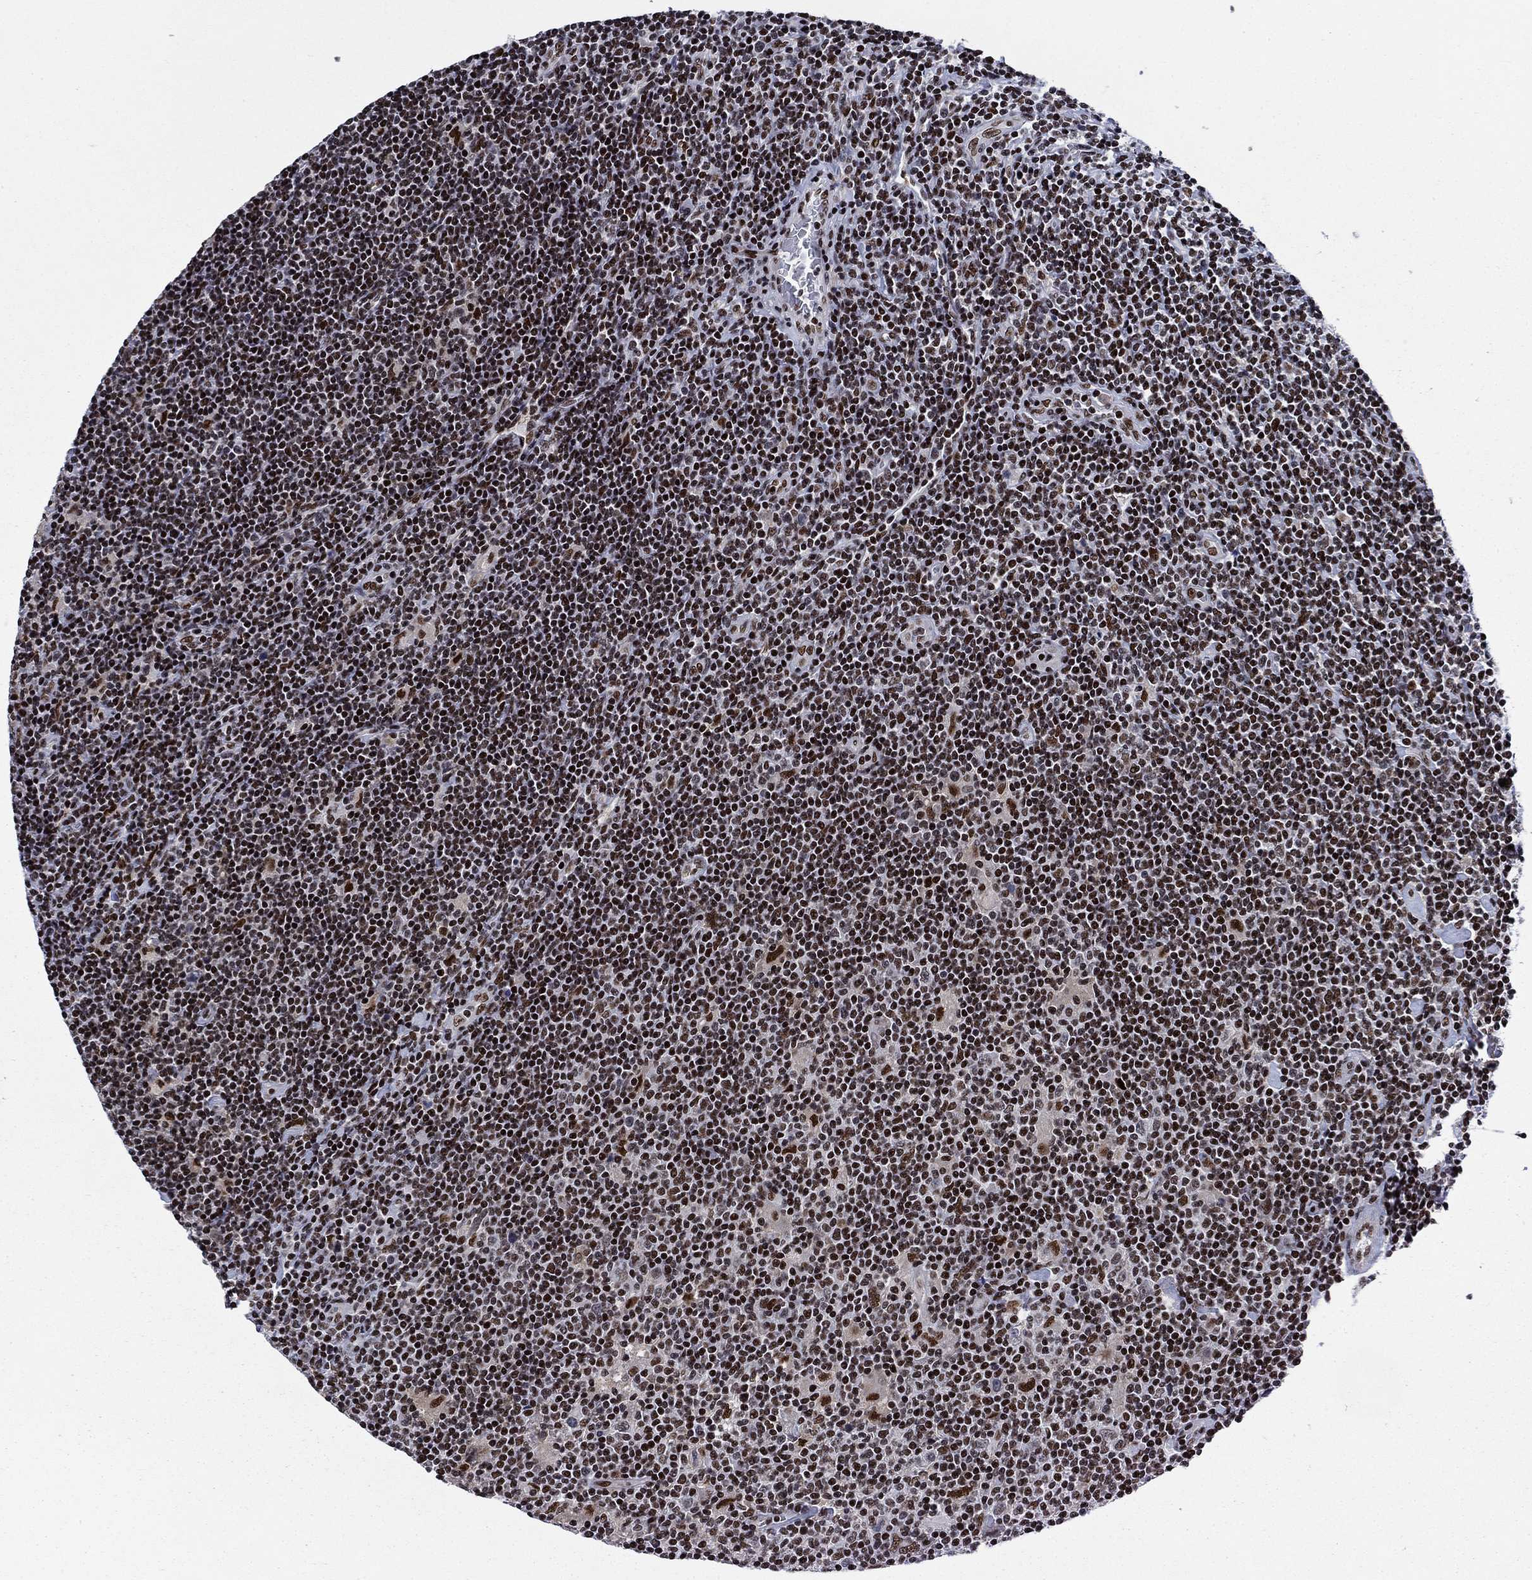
{"staining": {"intensity": "strong", "quantity": ">75%", "location": "nuclear"}, "tissue": "lymphoma", "cell_type": "Tumor cells", "image_type": "cancer", "snomed": [{"axis": "morphology", "description": "Hodgkin's disease, NOS"}, {"axis": "topography", "description": "Lymph node"}], "caption": "Human Hodgkin's disease stained with a brown dye exhibits strong nuclear positive positivity in about >75% of tumor cells.", "gene": "RPRD1B", "patient": {"sex": "male", "age": 40}}